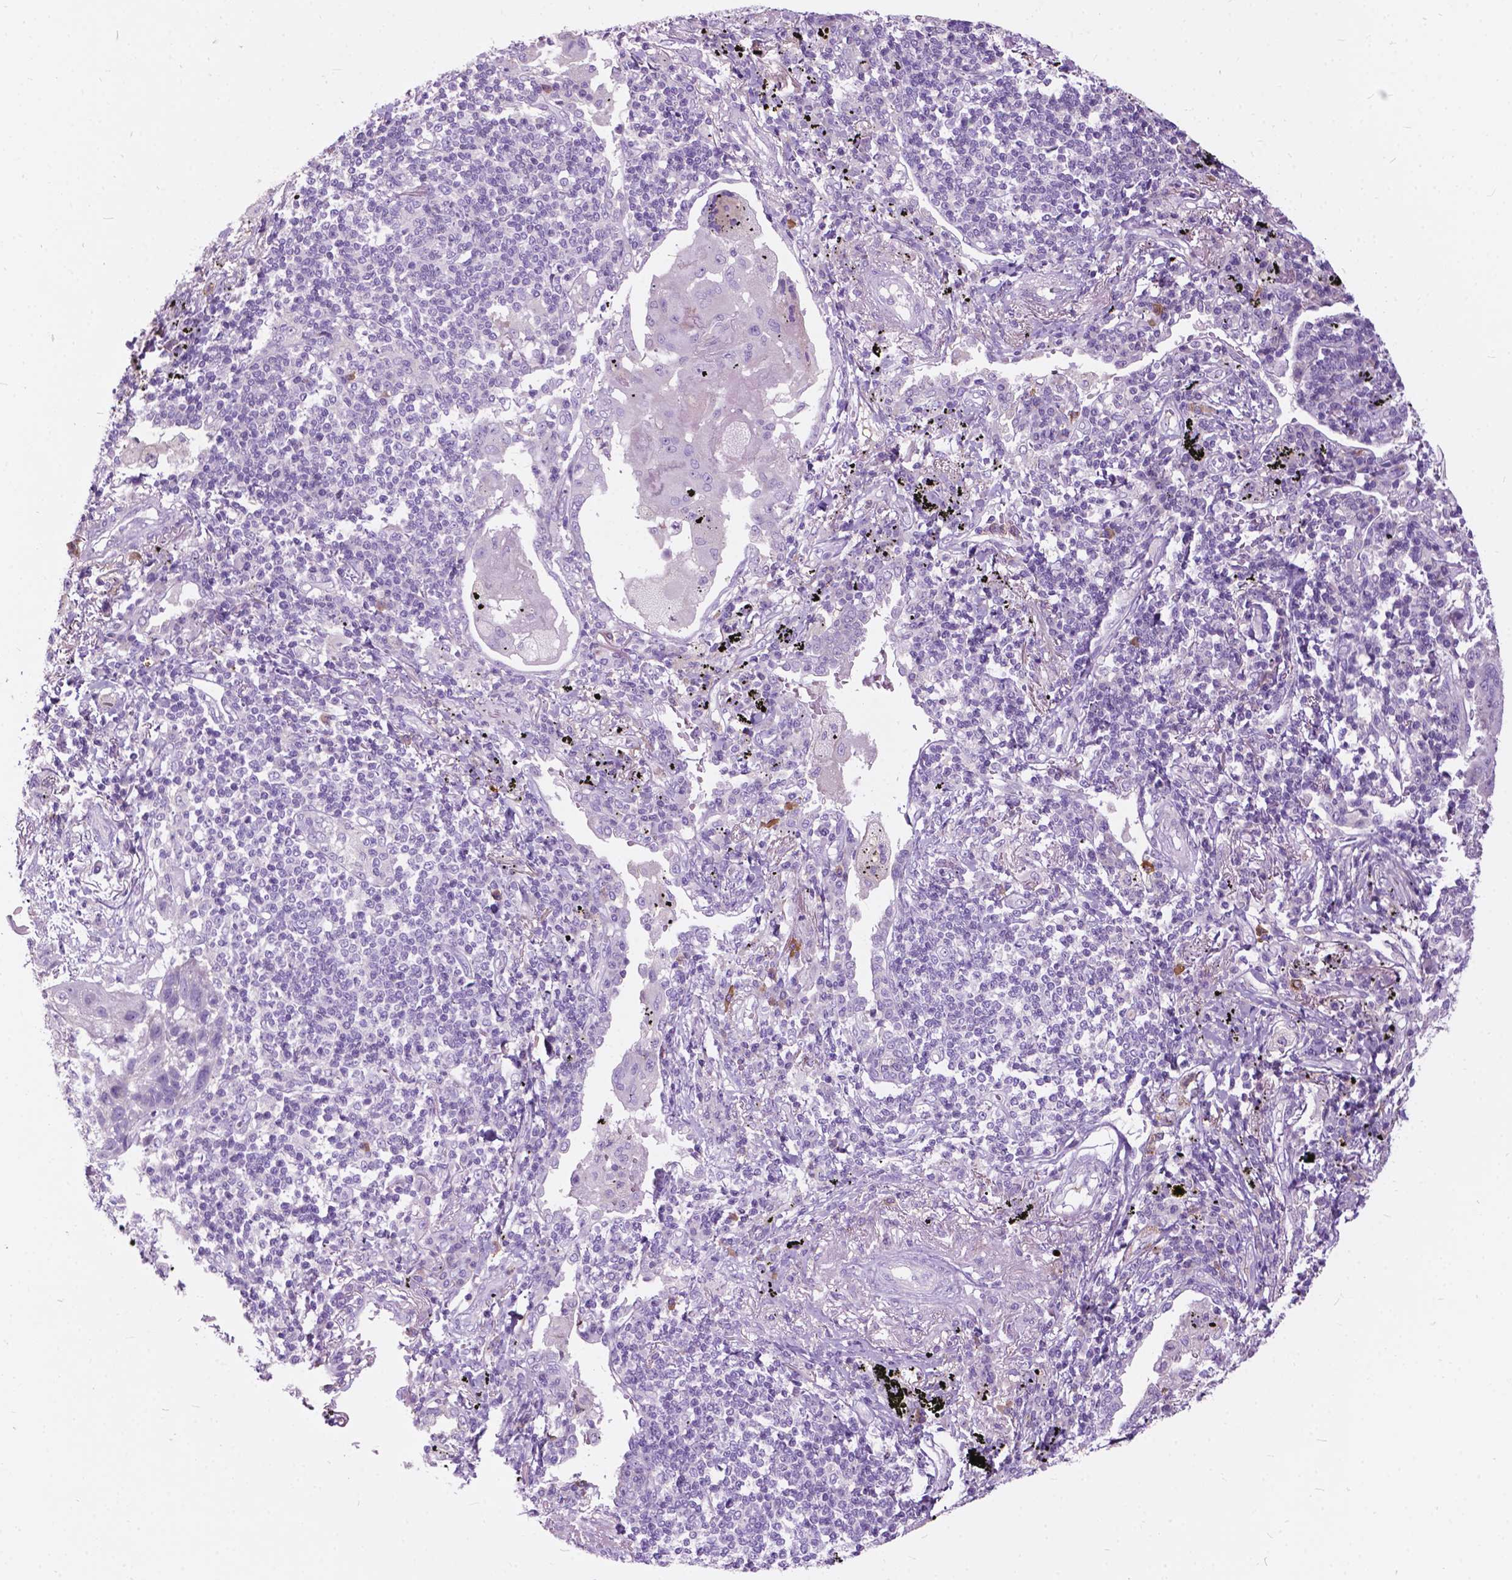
{"staining": {"intensity": "negative", "quantity": "none", "location": "none"}, "tissue": "lung cancer", "cell_type": "Tumor cells", "image_type": "cancer", "snomed": [{"axis": "morphology", "description": "Squamous cell carcinoma, NOS"}, {"axis": "topography", "description": "Lung"}], "caption": "Tumor cells show no significant positivity in lung squamous cell carcinoma.", "gene": "PRR35", "patient": {"sex": "male", "age": 78}}